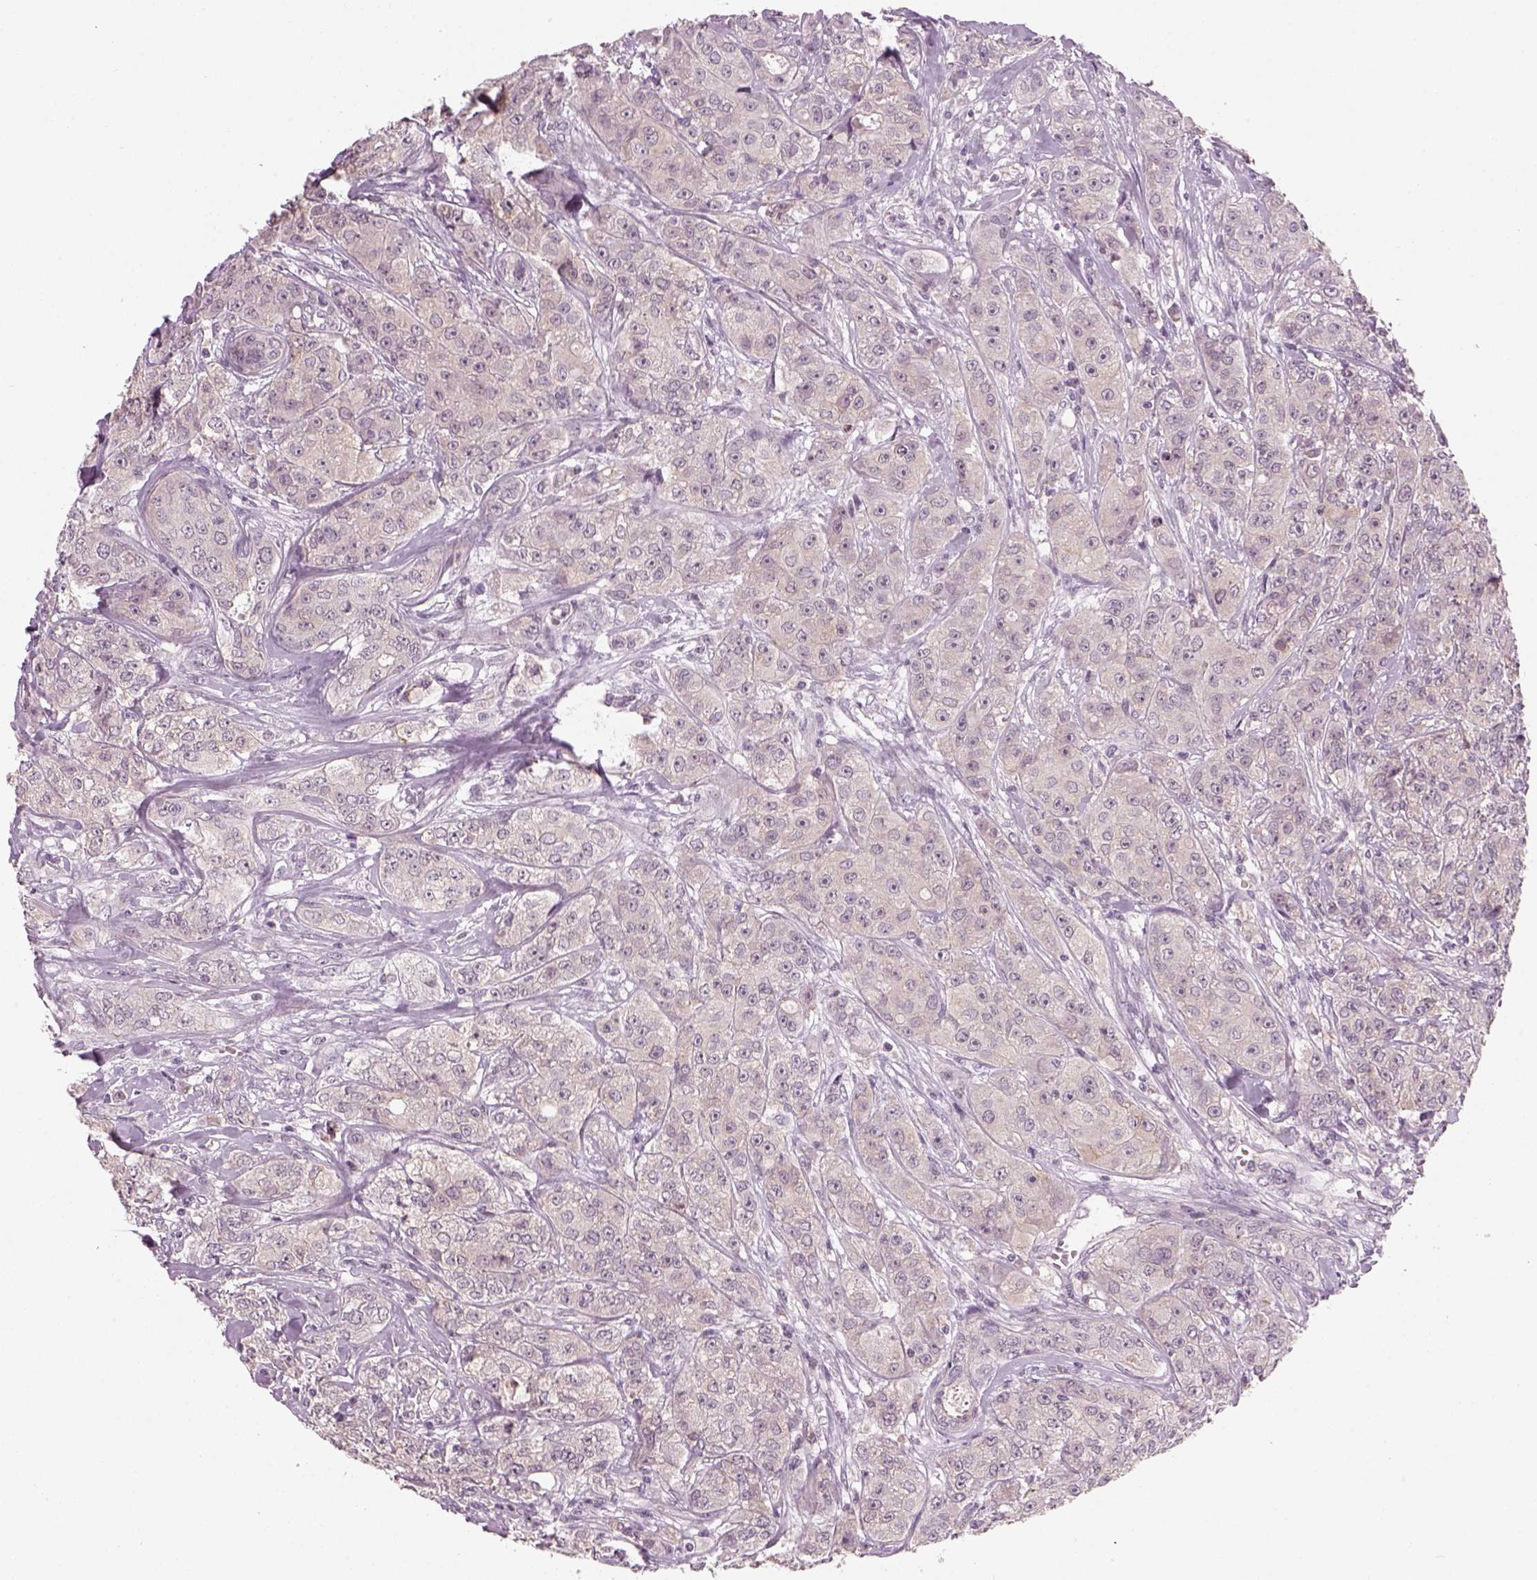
{"staining": {"intensity": "weak", "quantity": "<25%", "location": "cytoplasmic/membranous"}, "tissue": "breast cancer", "cell_type": "Tumor cells", "image_type": "cancer", "snomed": [{"axis": "morphology", "description": "Duct carcinoma"}, {"axis": "topography", "description": "Breast"}], "caption": "Human breast cancer stained for a protein using IHC displays no staining in tumor cells.", "gene": "GDNF", "patient": {"sex": "female", "age": 43}}